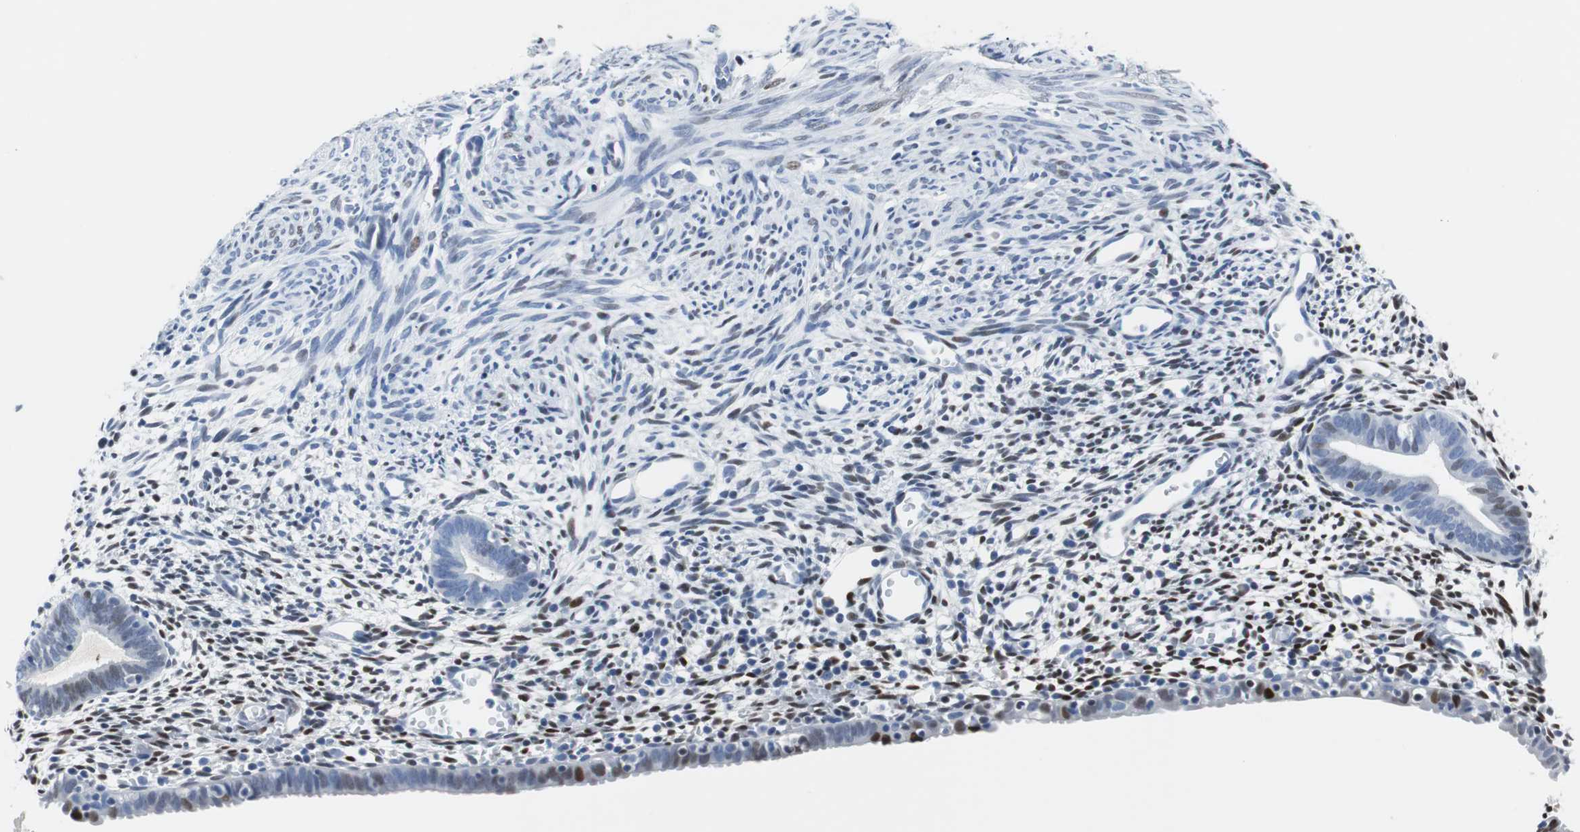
{"staining": {"intensity": "weak", "quantity": "25%-75%", "location": "nuclear"}, "tissue": "endometrium", "cell_type": "Cells in endometrial stroma", "image_type": "normal", "snomed": [{"axis": "morphology", "description": "Normal tissue, NOS"}, {"axis": "morphology", "description": "Atrophy, NOS"}, {"axis": "topography", "description": "Uterus"}, {"axis": "topography", "description": "Endometrium"}], "caption": "An image showing weak nuclear staining in approximately 25%-75% of cells in endometrial stroma in normal endometrium, as visualized by brown immunohistochemical staining.", "gene": "JUN", "patient": {"sex": "female", "age": 68}}